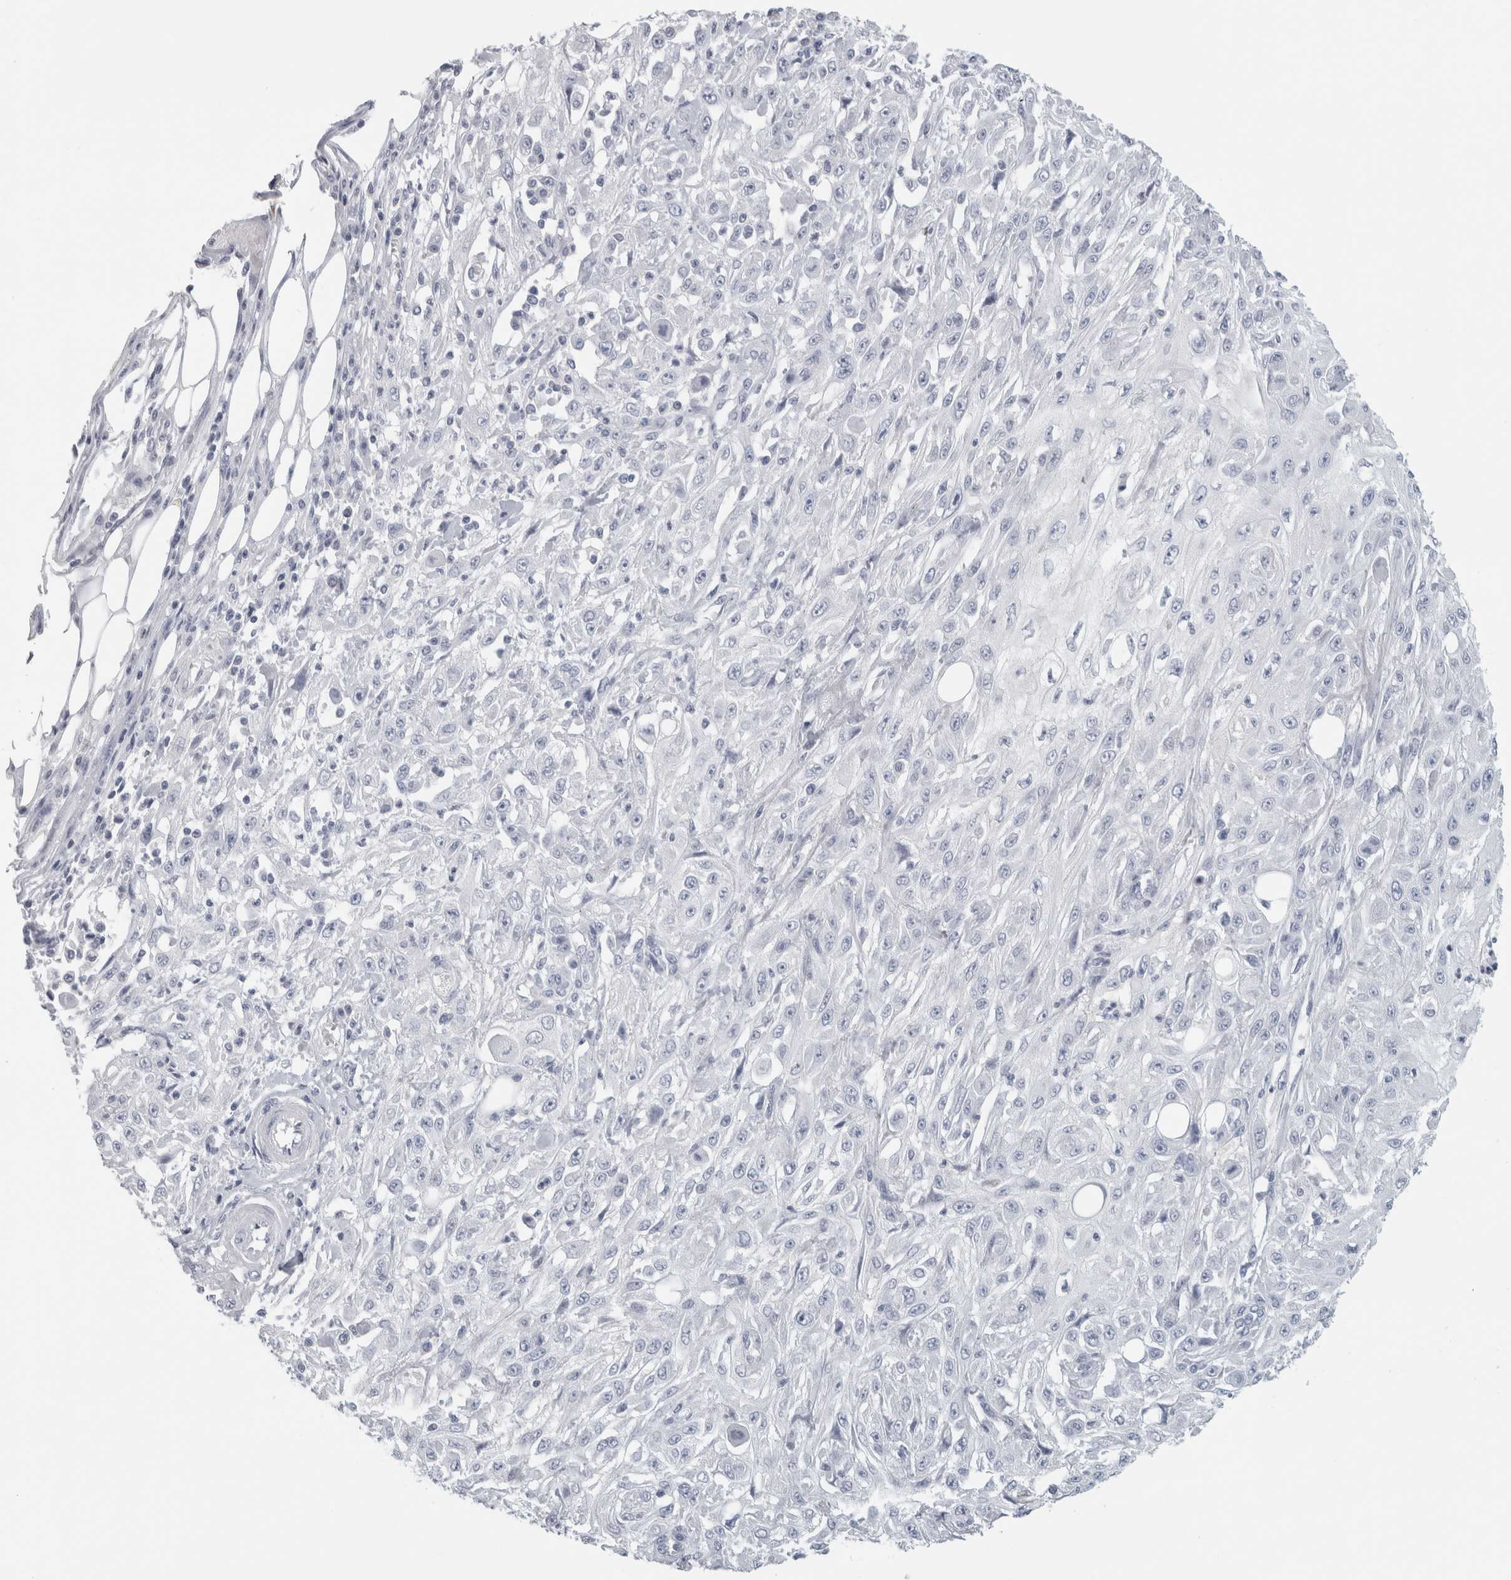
{"staining": {"intensity": "negative", "quantity": "none", "location": "none"}, "tissue": "skin cancer", "cell_type": "Tumor cells", "image_type": "cancer", "snomed": [{"axis": "morphology", "description": "Squamous cell carcinoma, NOS"}, {"axis": "morphology", "description": "Squamous cell carcinoma, metastatic, NOS"}, {"axis": "topography", "description": "Skin"}, {"axis": "topography", "description": "Lymph node"}], "caption": "High power microscopy micrograph of an IHC photomicrograph of metastatic squamous cell carcinoma (skin), revealing no significant expression in tumor cells. Nuclei are stained in blue.", "gene": "SLC28A3", "patient": {"sex": "male", "age": 75}}